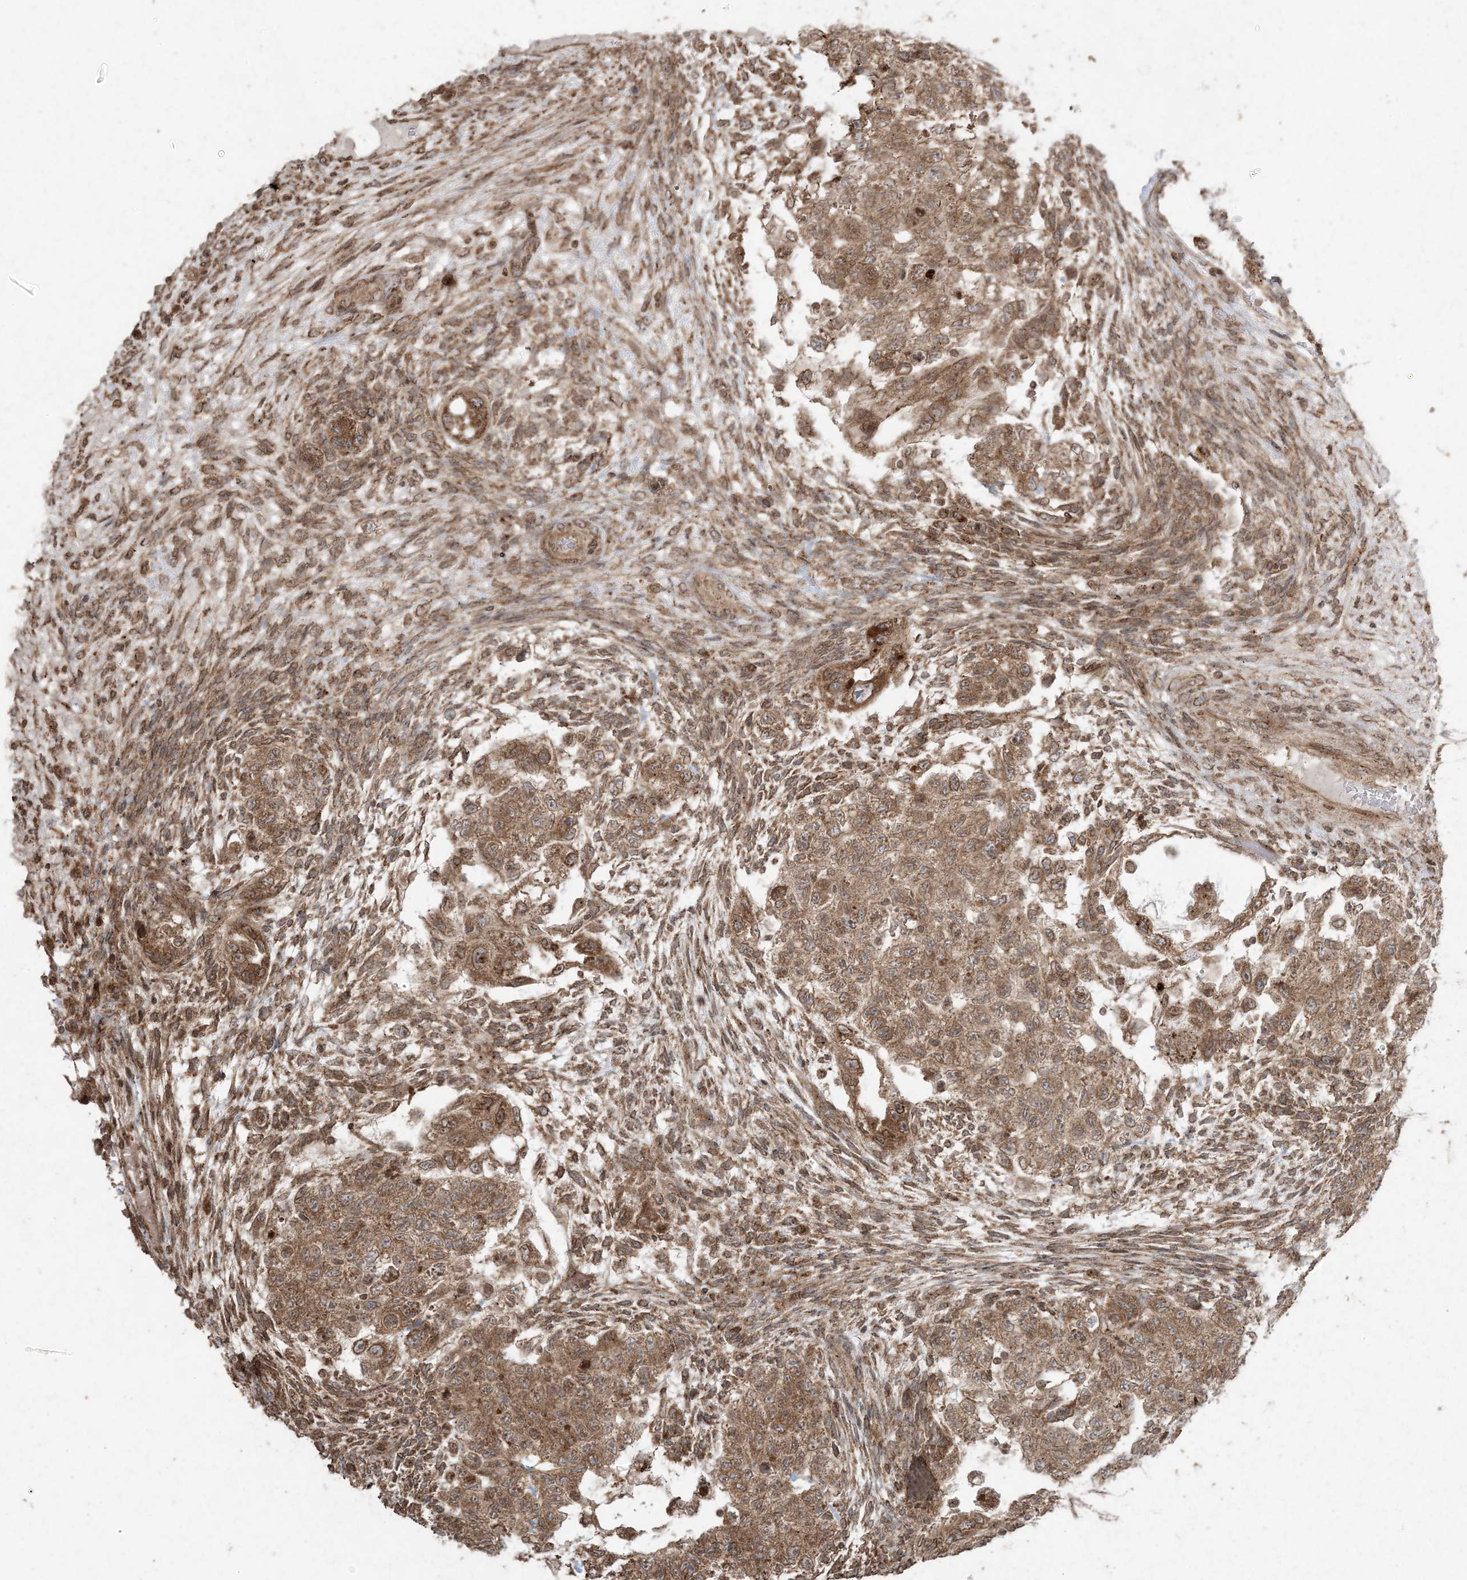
{"staining": {"intensity": "strong", "quantity": ">75%", "location": "cytoplasmic/membranous"}, "tissue": "testis cancer", "cell_type": "Tumor cells", "image_type": "cancer", "snomed": [{"axis": "morphology", "description": "Carcinoma, Embryonal, NOS"}, {"axis": "topography", "description": "Testis"}], "caption": "The immunohistochemical stain shows strong cytoplasmic/membranous positivity in tumor cells of testis cancer tissue. The staining was performed using DAB (3,3'-diaminobenzidine) to visualize the protein expression in brown, while the nuclei were stained in blue with hematoxylin (Magnification: 20x).", "gene": "DDX19B", "patient": {"sex": "male", "age": 36}}